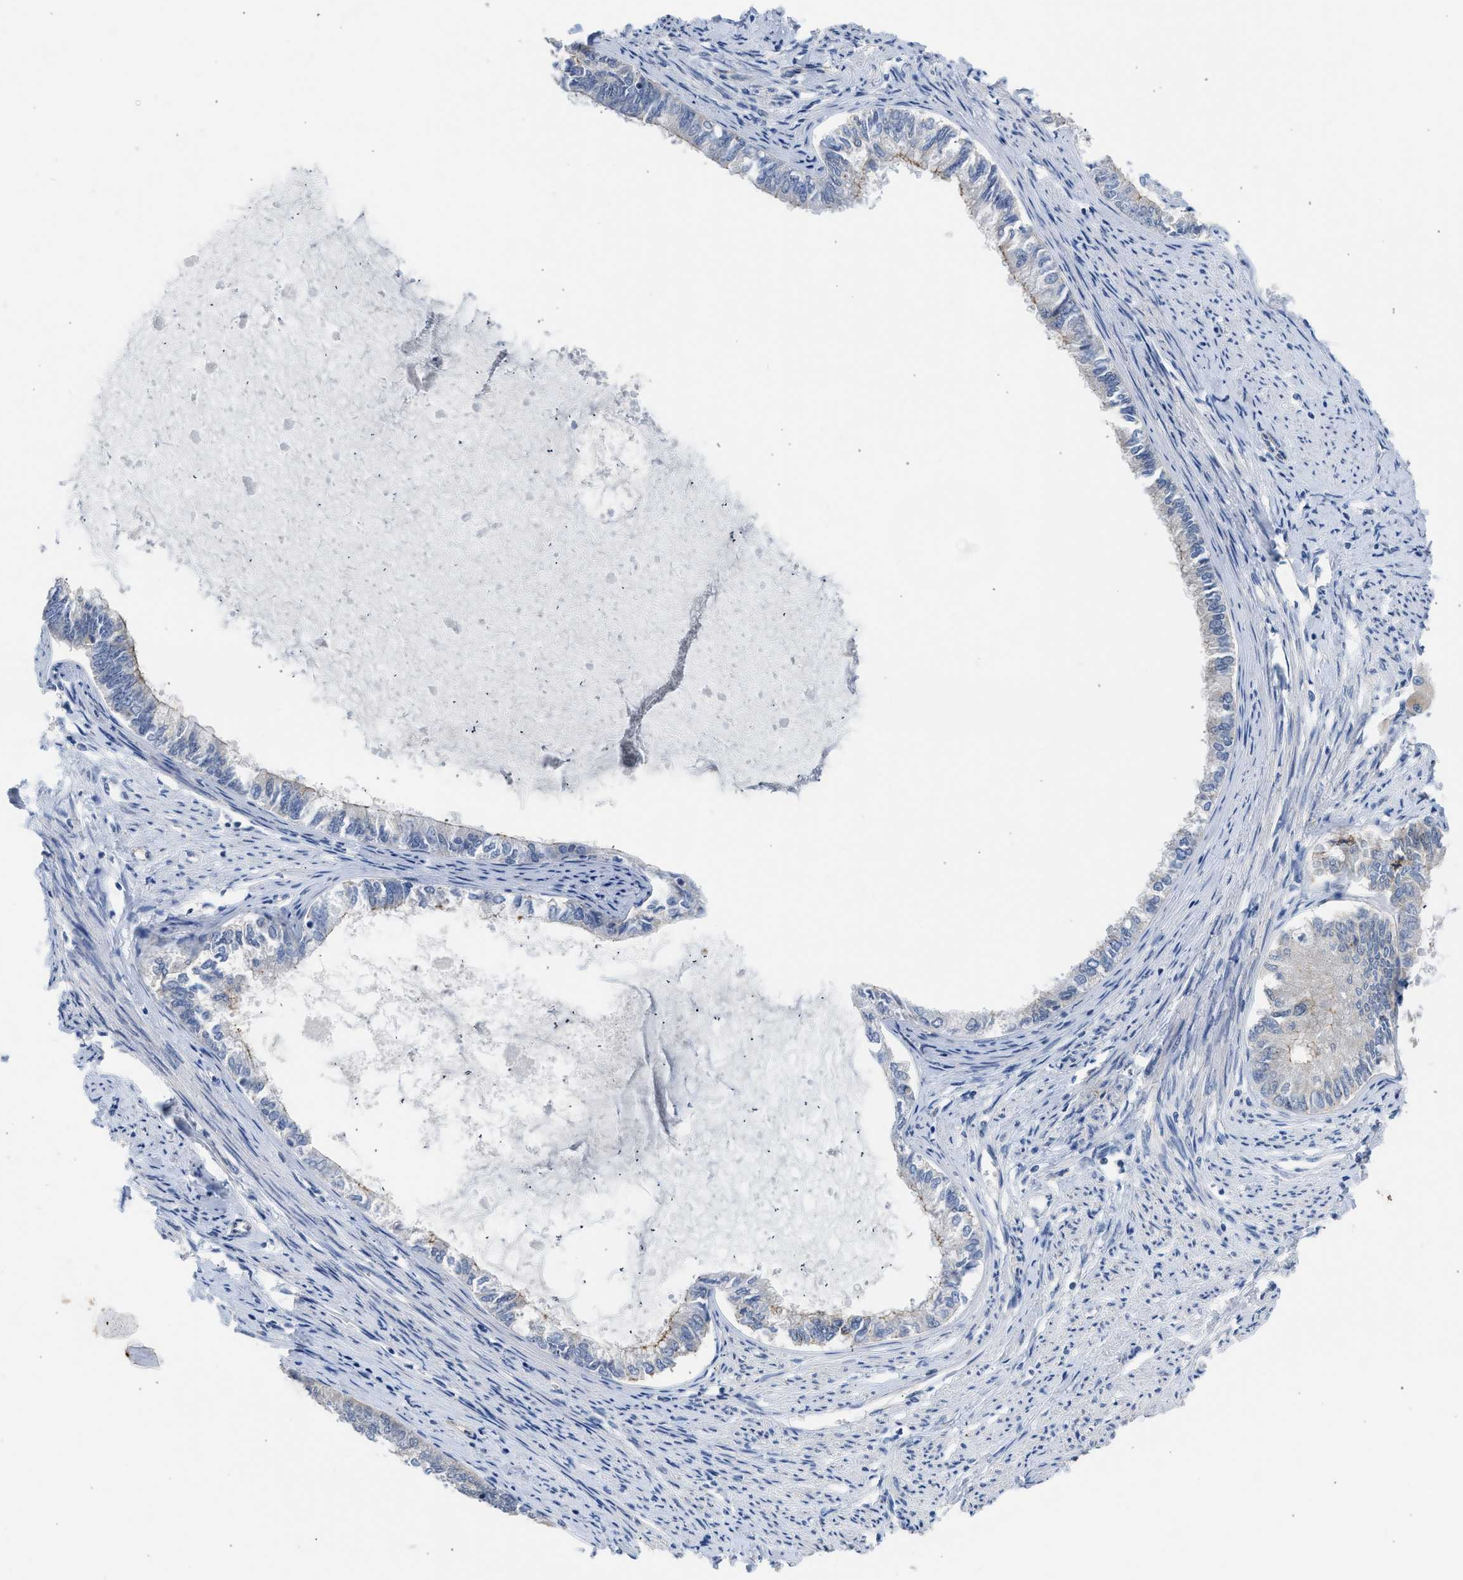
{"staining": {"intensity": "weak", "quantity": "<25%", "location": "cytoplasmic/membranous"}, "tissue": "endometrial cancer", "cell_type": "Tumor cells", "image_type": "cancer", "snomed": [{"axis": "morphology", "description": "Adenocarcinoma, NOS"}, {"axis": "topography", "description": "Endometrium"}], "caption": "Immunohistochemistry (IHC) image of neoplastic tissue: human endometrial cancer stained with DAB (3,3'-diaminobenzidine) displays no significant protein expression in tumor cells.", "gene": "CSF3R", "patient": {"sex": "female", "age": 86}}